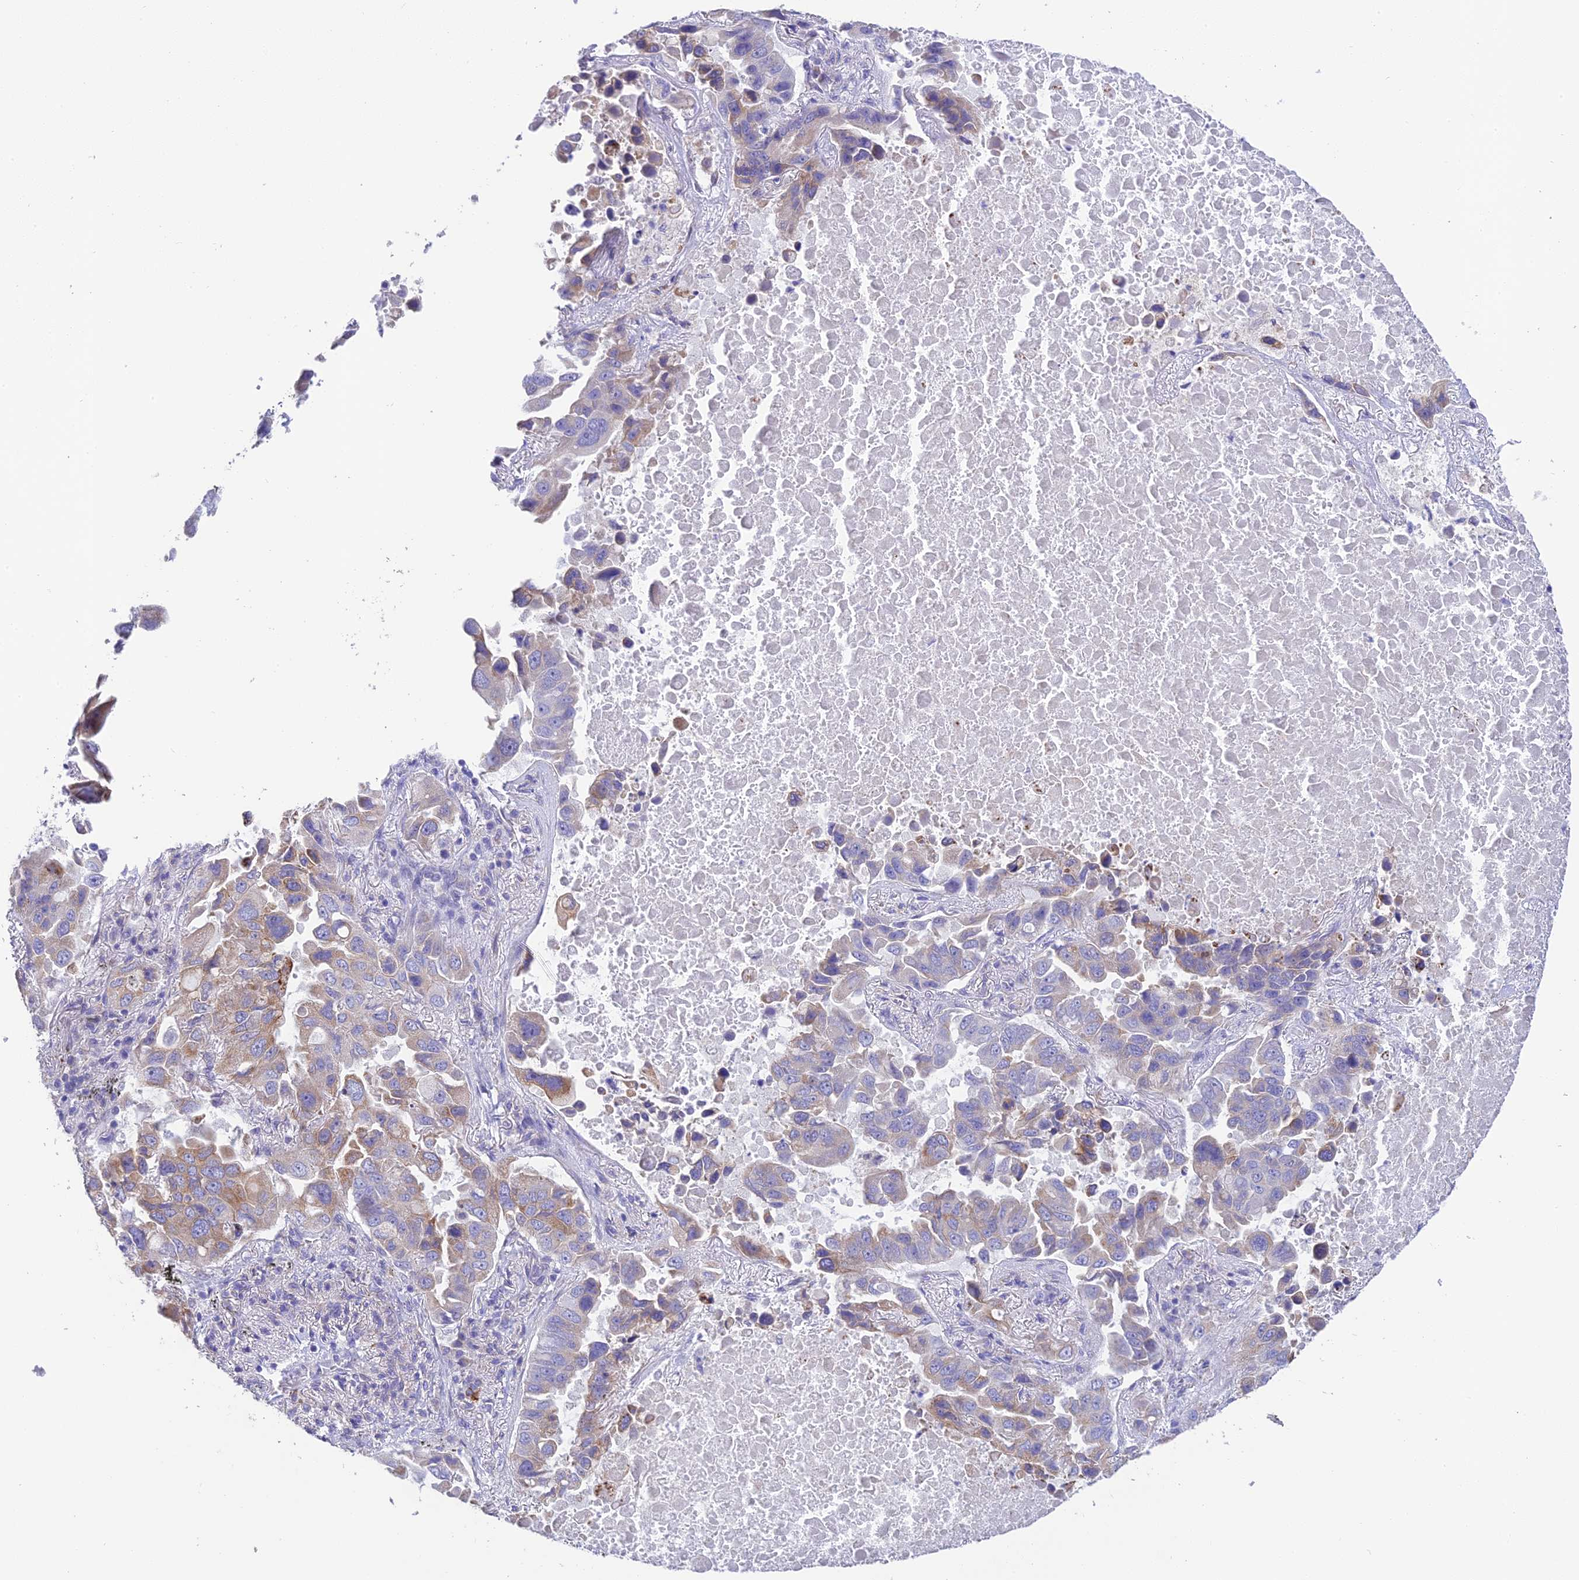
{"staining": {"intensity": "moderate", "quantity": "<25%", "location": "cytoplasmic/membranous"}, "tissue": "lung cancer", "cell_type": "Tumor cells", "image_type": "cancer", "snomed": [{"axis": "morphology", "description": "Adenocarcinoma, NOS"}, {"axis": "topography", "description": "Lung"}], "caption": "A low amount of moderate cytoplasmic/membranous expression is seen in approximately <25% of tumor cells in lung cancer (adenocarcinoma) tissue.", "gene": "HSD17B2", "patient": {"sex": "male", "age": 64}}